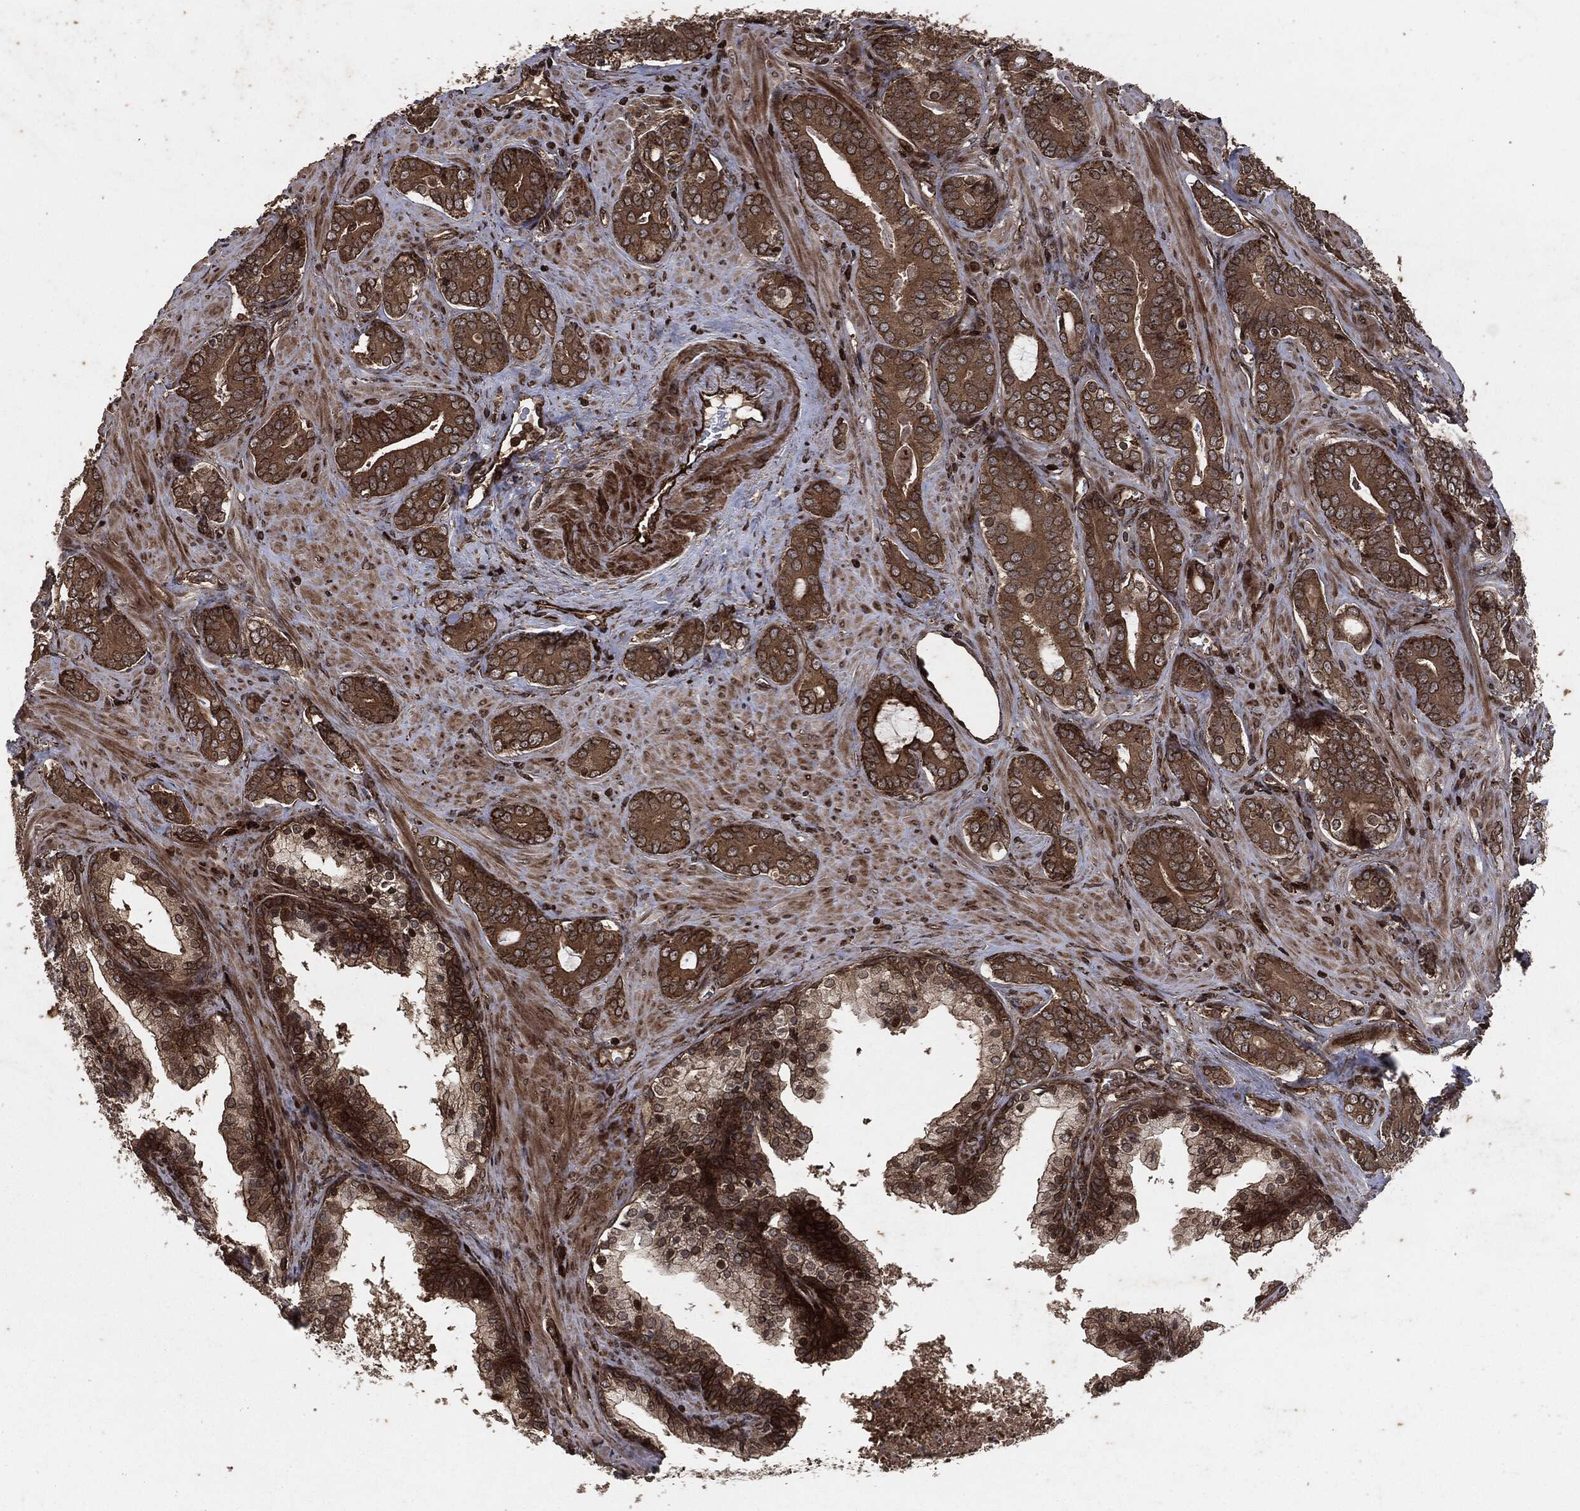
{"staining": {"intensity": "moderate", "quantity": ">75%", "location": "cytoplasmic/membranous"}, "tissue": "prostate cancer", "cell_type": "Tumor cells", "image_type": "cancer", "snomed": [{"axis": "morphology", "description": "Adenocarcinoma, NOS"}, {"axis": "topography", "description": "Prostate"}], "caption": "Protein staining demonstrates moderate cytoplasmic/membranous positivity in approximately >75% of tumor cells in prostate adenocarcinoma.", "gene": "IFIT1", "patient": {"sex": "male", "age": 55}}